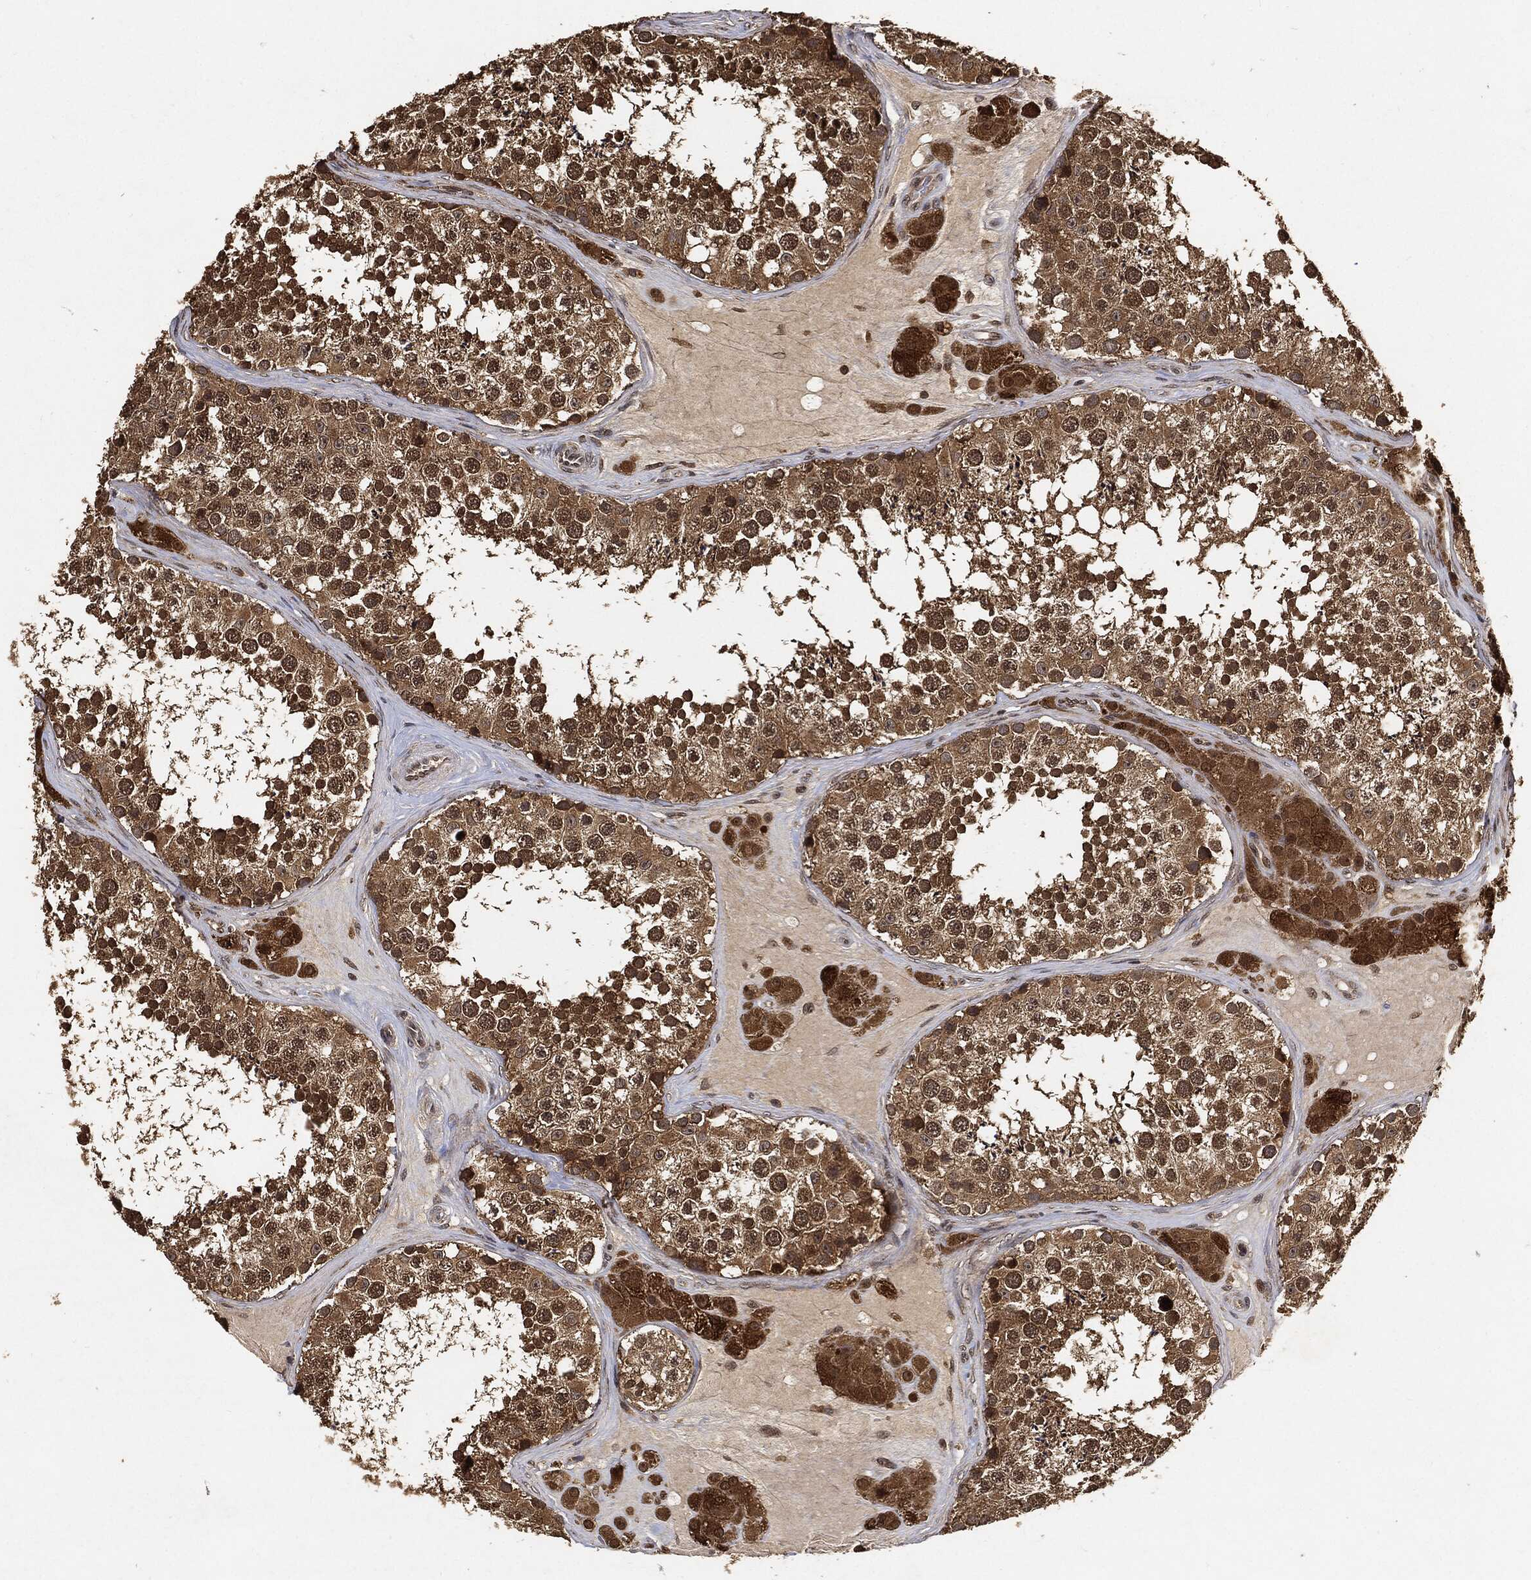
{"staining": {"intensity": "moderate", "quantity": ">75%", "location": "cytoplasmic/membranous,nuclear"}, "tissue": "testis", "cell_type": "Cells in seminiferous ducts", "image_type": "normal", "snomed": [{"axis": "morphology", "description": "Normal tissue, NOS"}, {"axis": "topography", "description": "Testis"}], "caption": "Immunohistochemical staining of unremarkable human testis shows medium levels of moderate cytoplasmic/membranous,nuclear positivity in approximately >75% of cells in seminiferous ducts. (IHC, brightfield microscopy, high magnification).", "gene": "ZNF226", "patient": {"sex": "male", "age": 41}}